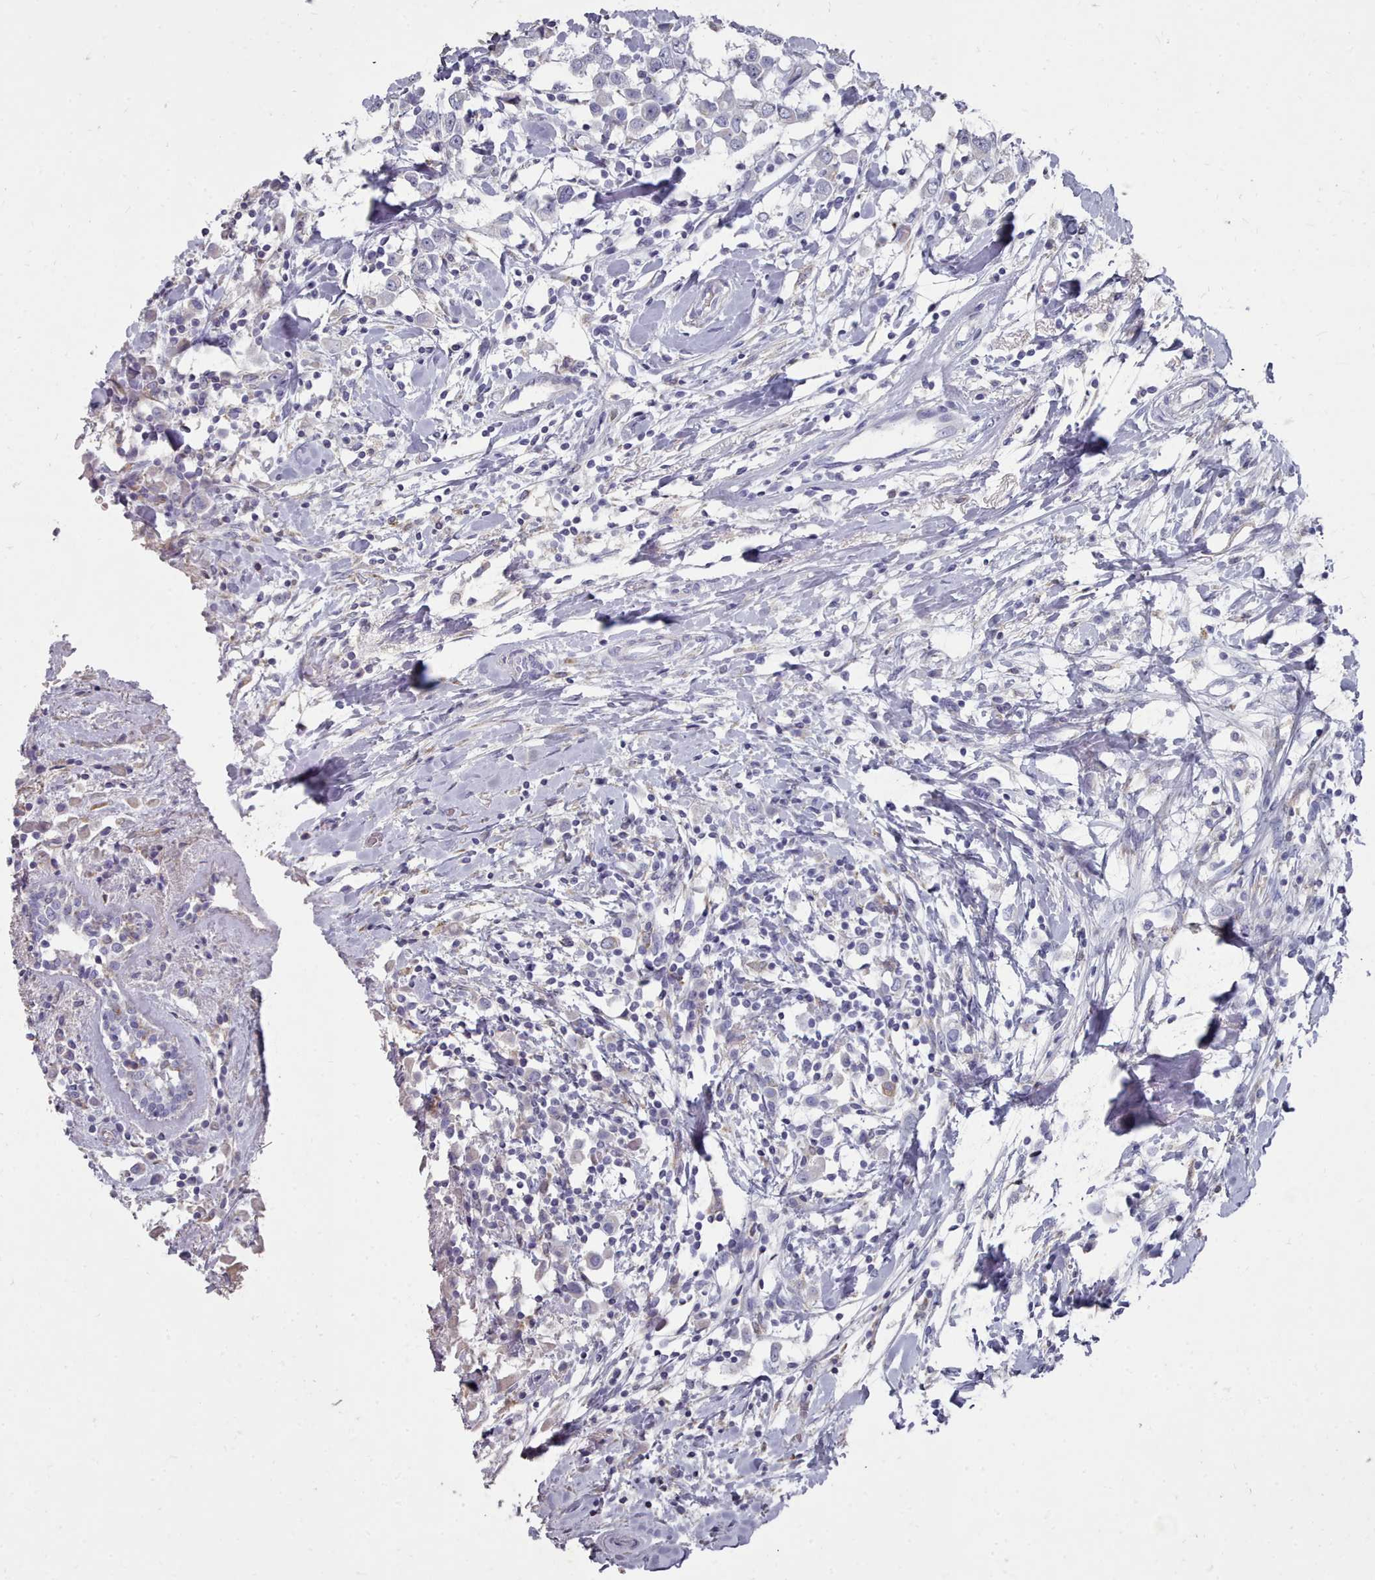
{"staining": {"intensity": "negative", "quantity": "none", "location": "none"}, "tissue": "breast cancer", "cell_type": "Tumor cells", "image_type": "cancer", "snomed": [{"axis": "morphology", "description": "Duct carcinoma"}, {"axis": "topography", "description": "Breast"}], "caption": "Tumor cells are negative for brown protein staining in breast cancer.", "gene": "OTULINL", "patient": {"sex": "female", "age": 61}}